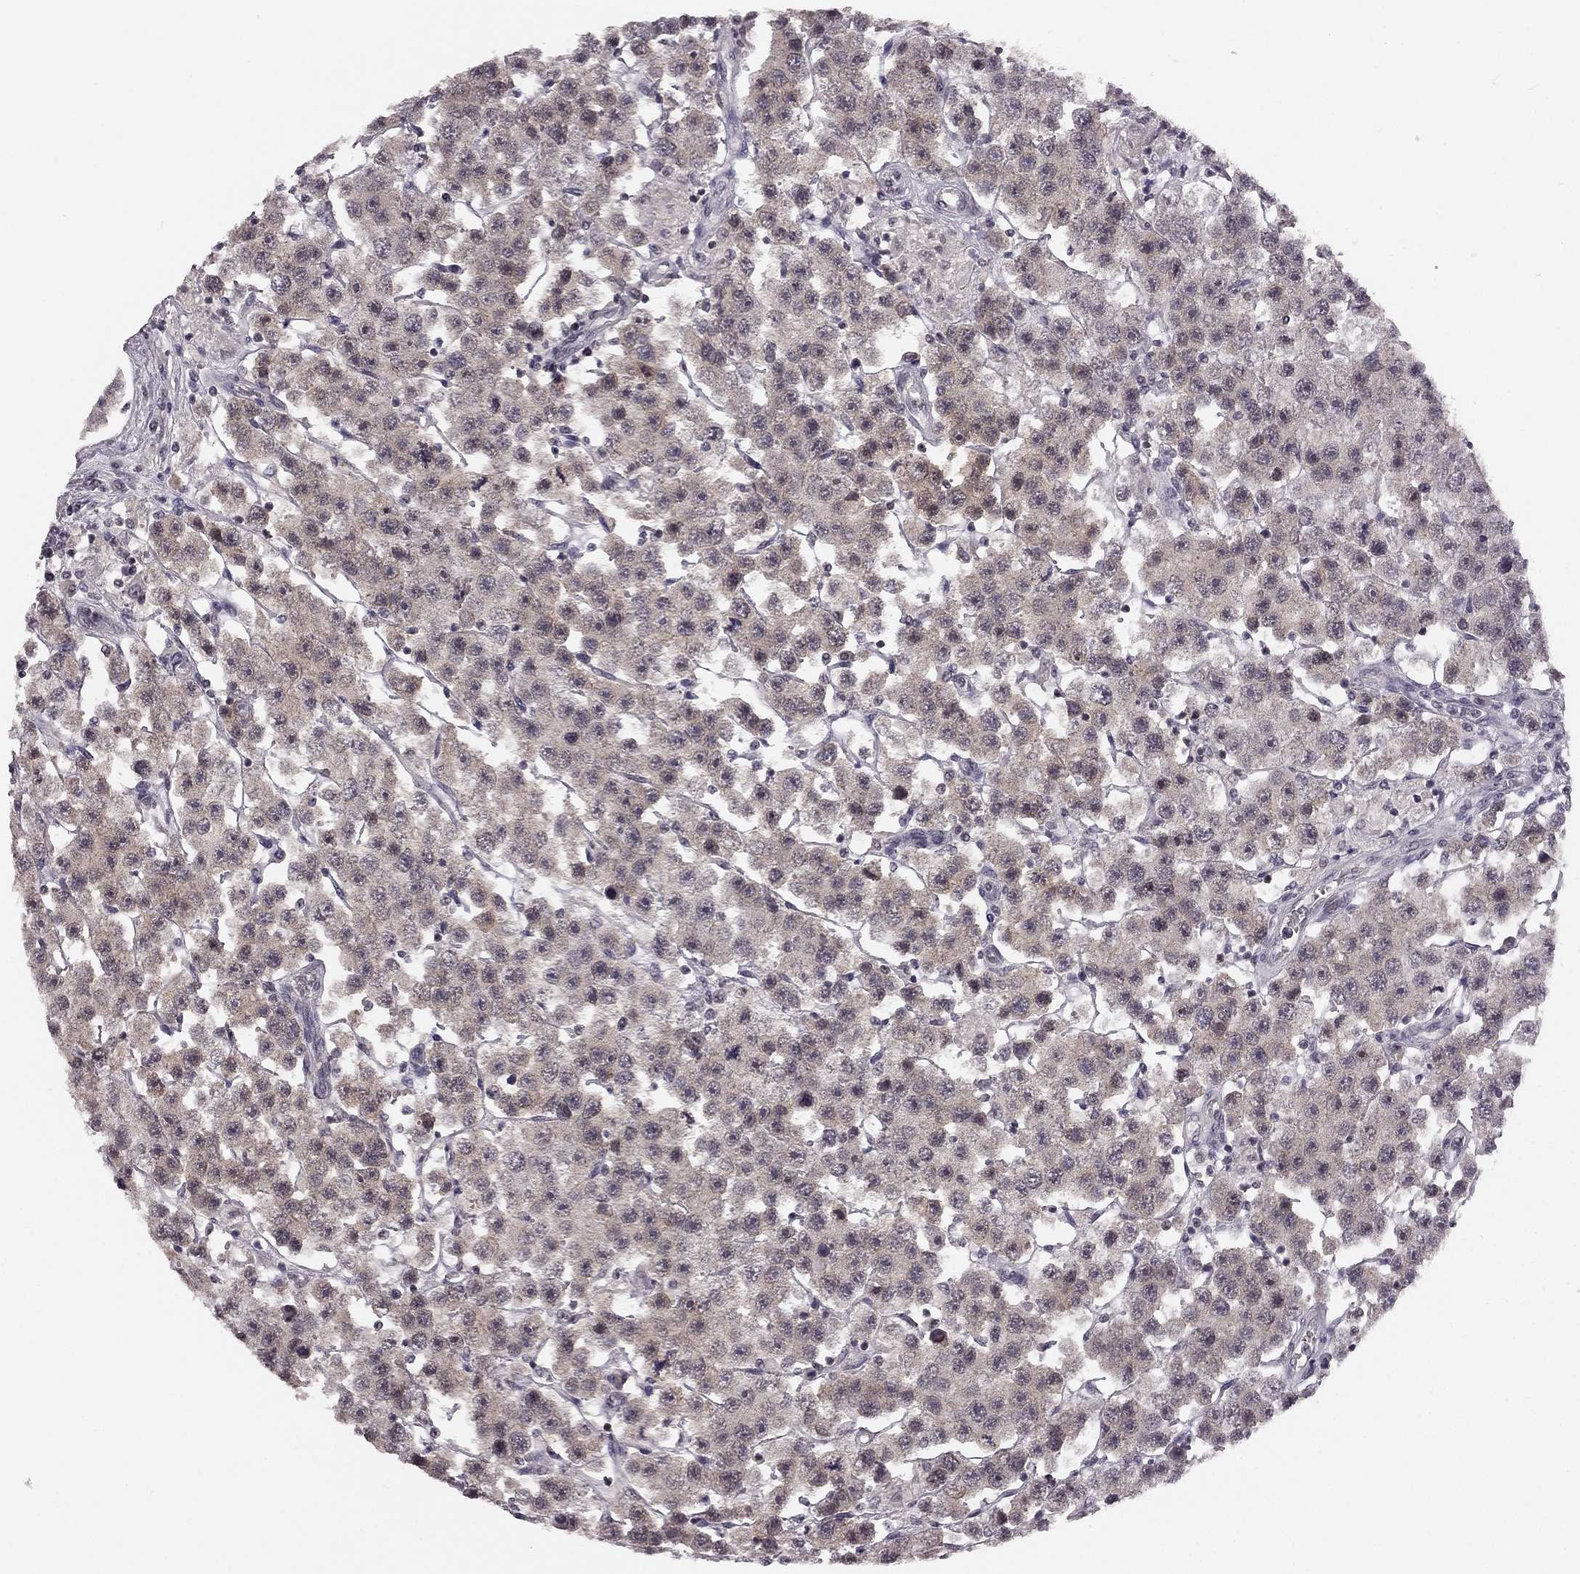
{"staining": {"intensity": "negative", "quantity": "none", "location": "none"}, "tissue": "testis cancer", "cell_type": "Tumor cells", "image_type": "cancer", "snomed": [{"axis": "morphology", "description": "Seminoma, NOS"}, {"axis": "topography", "description": "Testis"}], "caption": "IHC photomicrograph of testis cancer stained for a protein (brown), which demonstrates no expression in tumor cells. The staining is performed using DAB (3,3'-diaminobenzidine) brown chromogen with nuclei counter-stained in using hematoxylin.", "gene": "HCN4", "patient": {"sex": "male", "age": 45}}